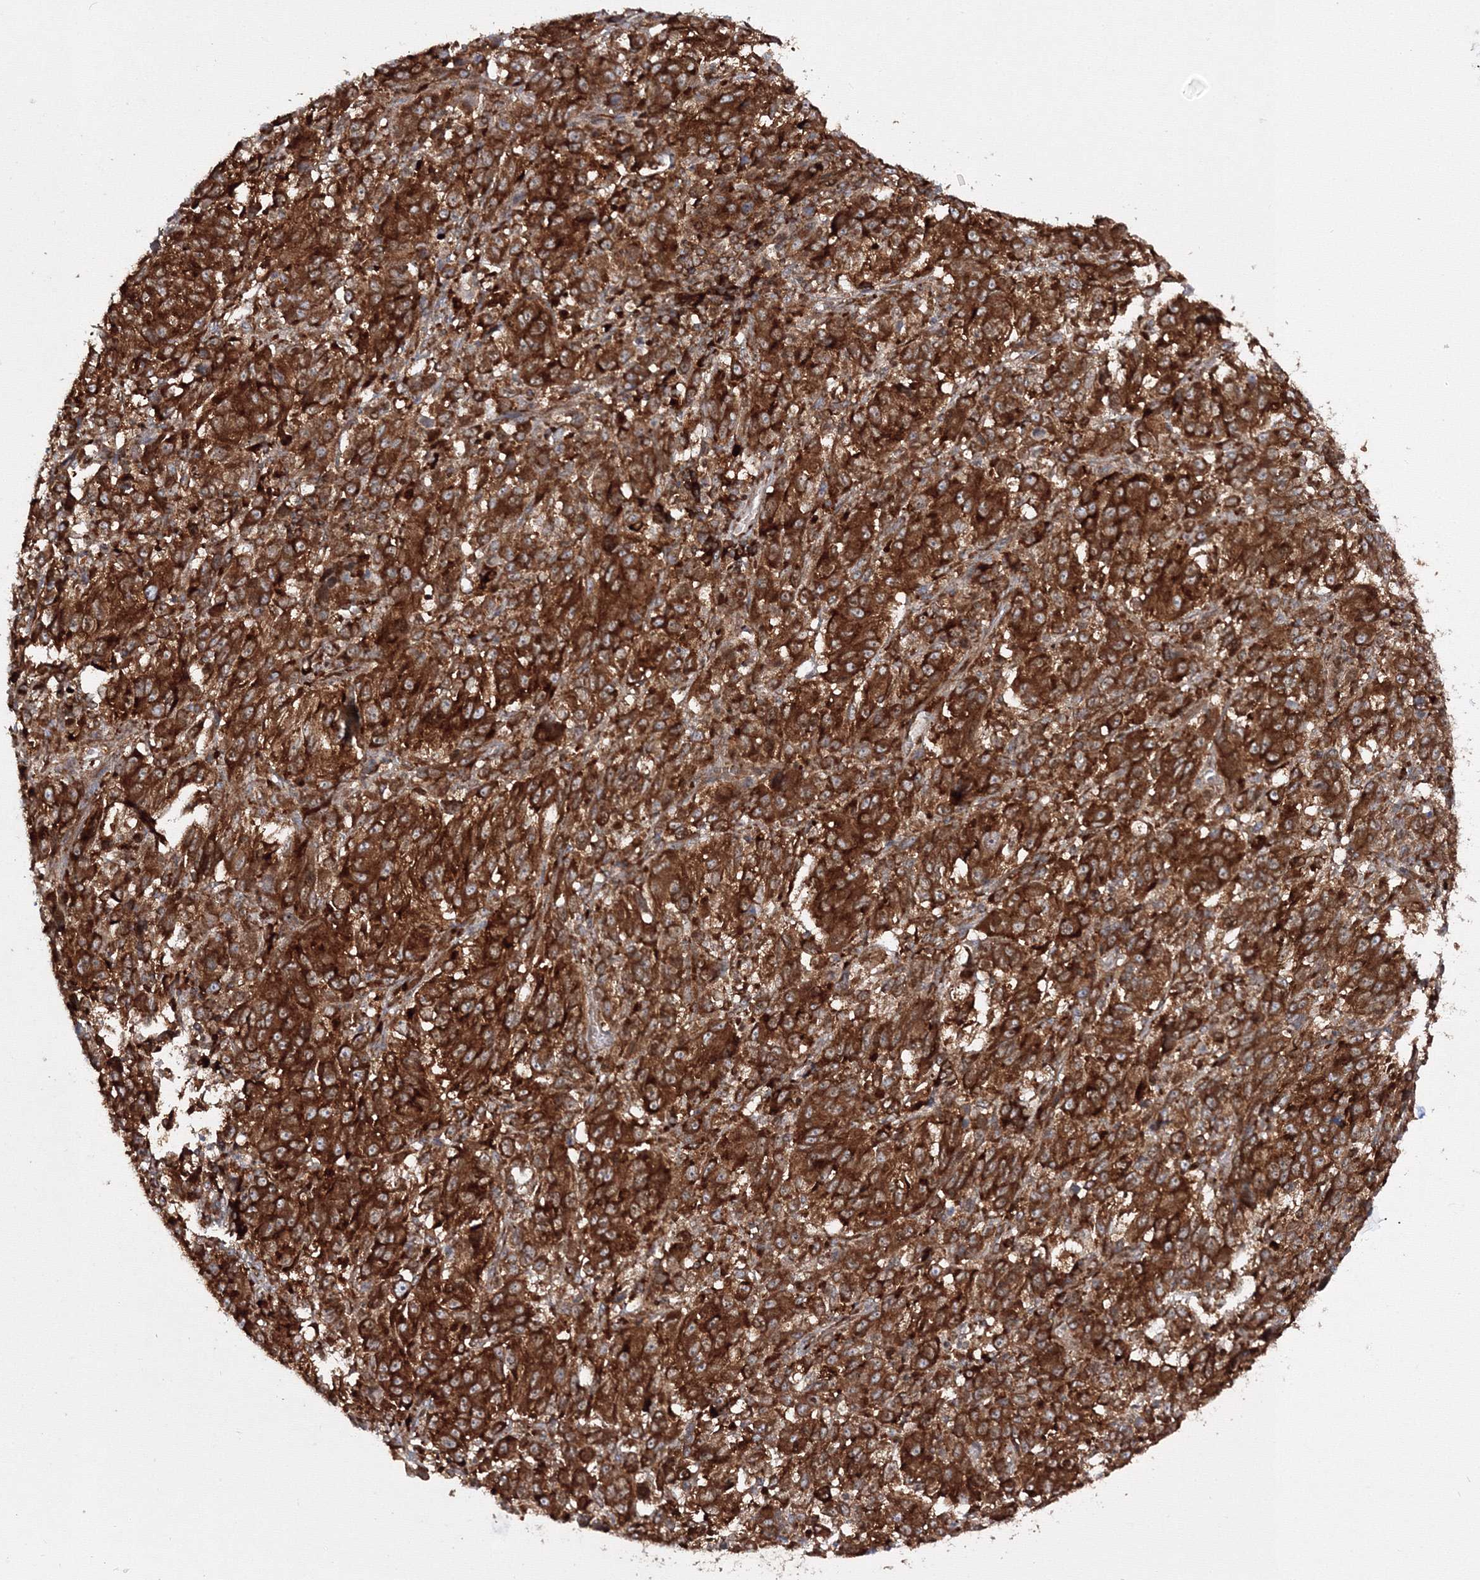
{"staining": {"intensity": "strong", "quantity": ">75%", "location": "cytoplasmic/membranous"}, "tissue": "melanoma", "cell_type": "Tumor cells", "image_type": "cancer", "snomed": [{"axis": "morphology", "description": "Malignant melanoma, Metastatic site"}, {"axis": "topography", "description": "Lung"}], "caption": "Immunohistochemistry (IHC) of melanoma demonstrates high levels of strong cytoplasmic/membranous positivity in about >75% of tumor cells. (Brightfield microscopy of DAB IHC at high magnification).", "gene": "HARS1", "patient": {"sex": "male", "age": 64}}